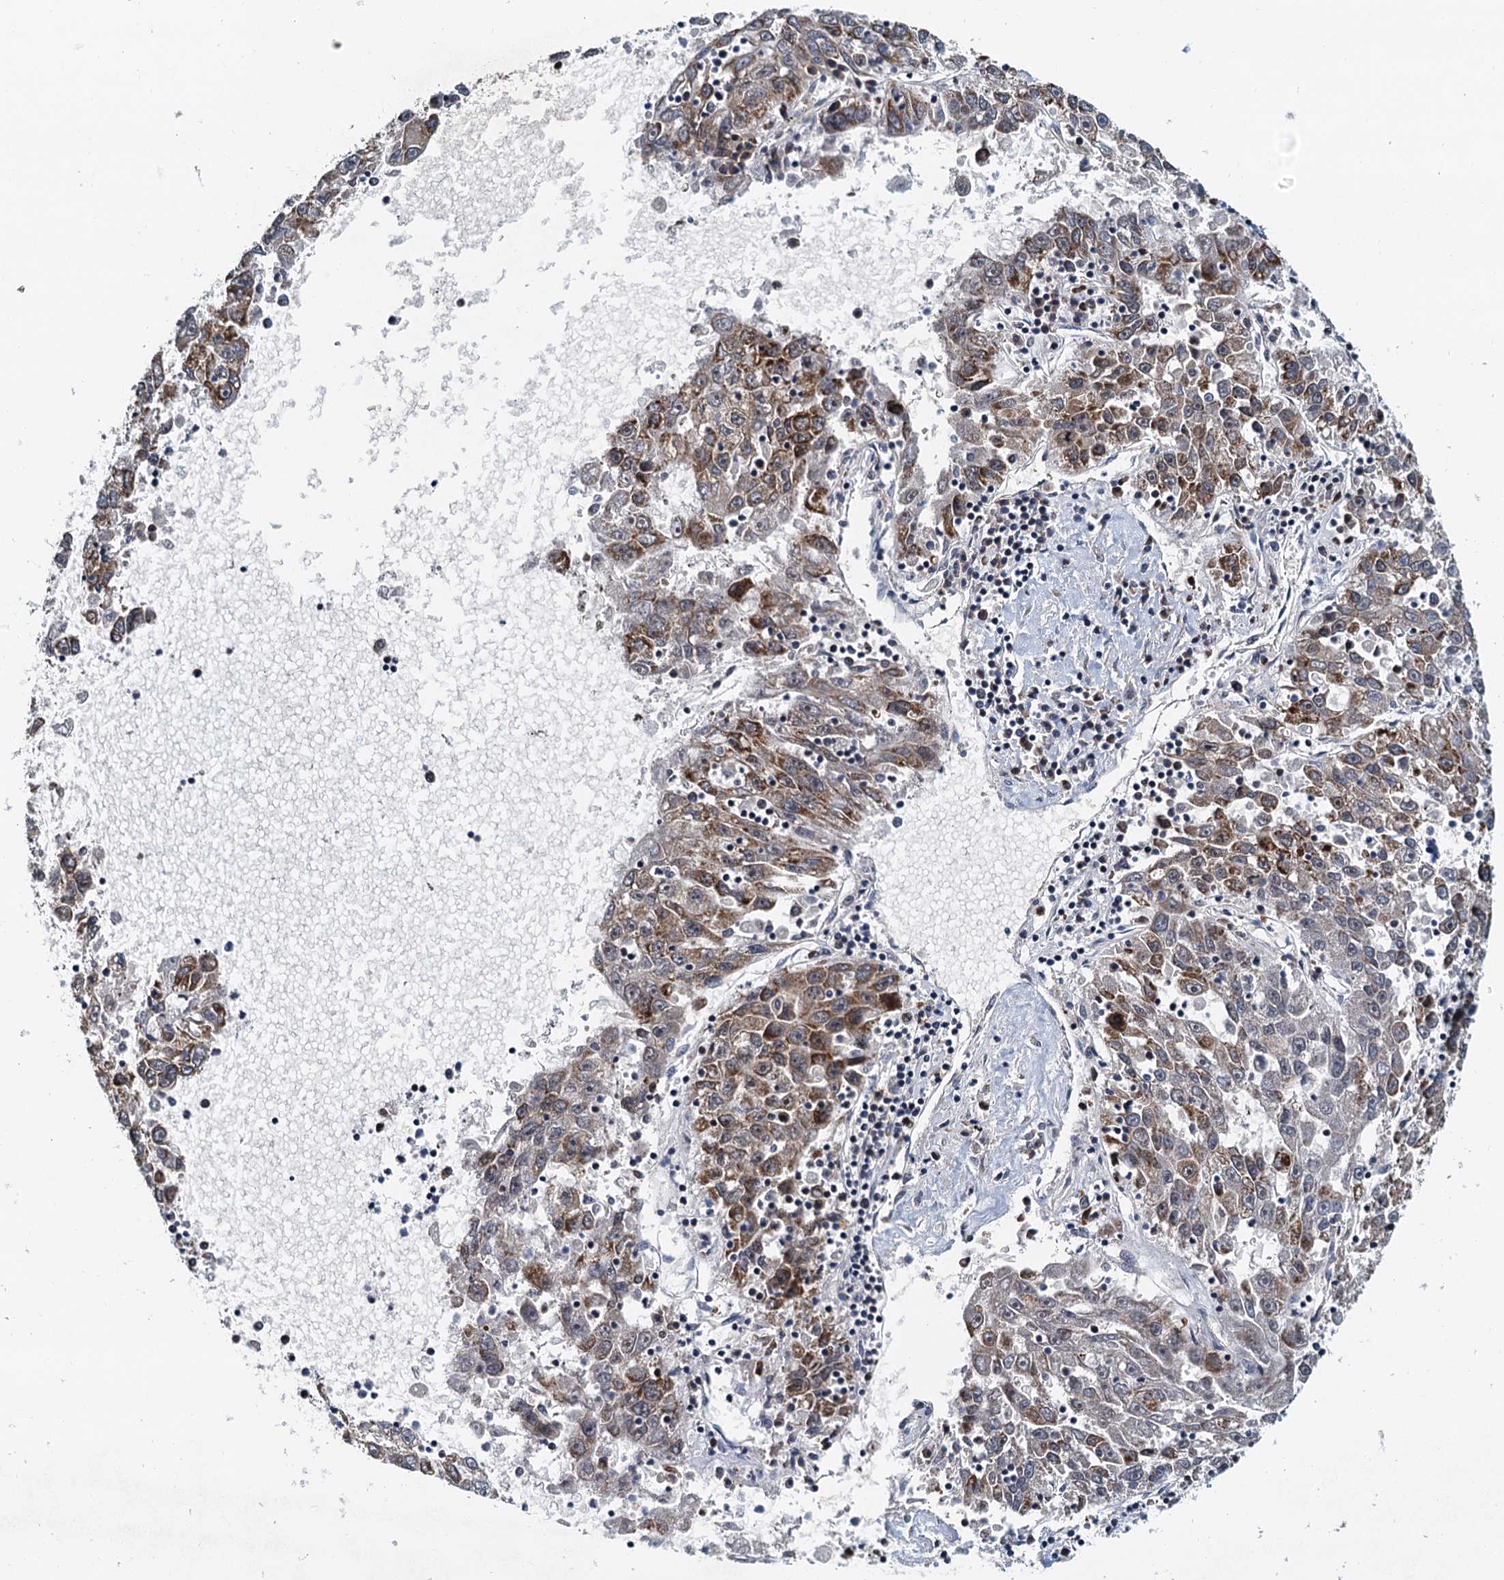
{"staining": {"intensity": "moderate", "quantity": ">75%", "location": "cytoplasmic/membranous"}, "tissue": "liver cancer", "cell_type": "Tumor cells", "image_type": "cancer", "snomed": [{"axis": "morphology", "description": "Carcinoma, Hepatocellular, NOS"}, {"axis": "topography", "description": "Liver"}], "caption": "A brown stain shows moderate cytoplasmic/membranous staining of a protein in liver cancer (hepatocellular carcinoma) tumor cells.", "gene": "DNAJC21", "patient": {"sex": "male", "age": 49}}